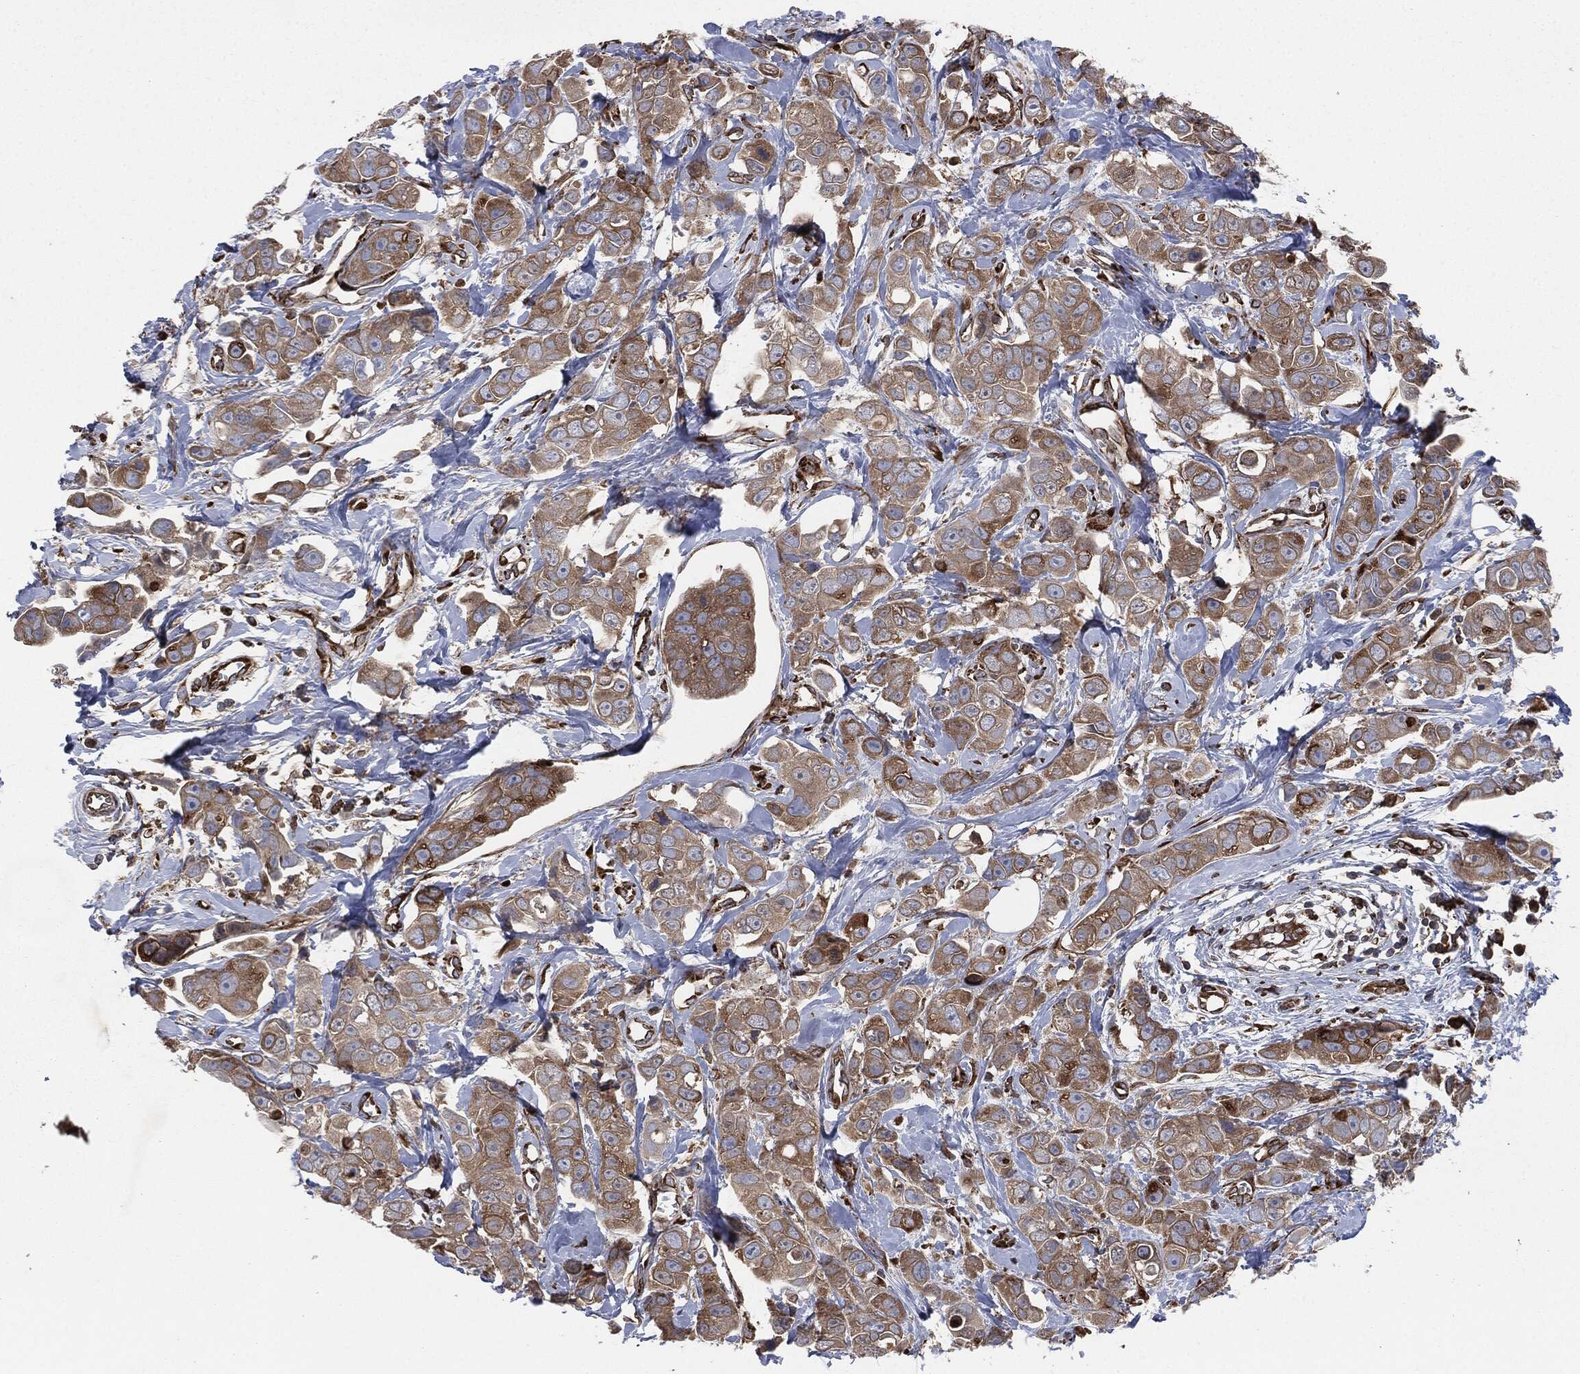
{"staining": {"intensity": "moderate", "quantity": ">75%", "location": "cytoplasmic/membranous"}, "tissue": "breast cancer", "cell_type": "Tumor cells", "image_type": "cancer", "snomed": [{"axis": "morphology", "description": "Duct carcinoma"}, {"axis": "topography", "description": "Breast"}], "caption": "Breast cancer tissue shows moderate cytoplasmic/membranous expression in about >75% of tumor cells", "gene": "CALR", "patient": {"sex": "female", "age": 35}}